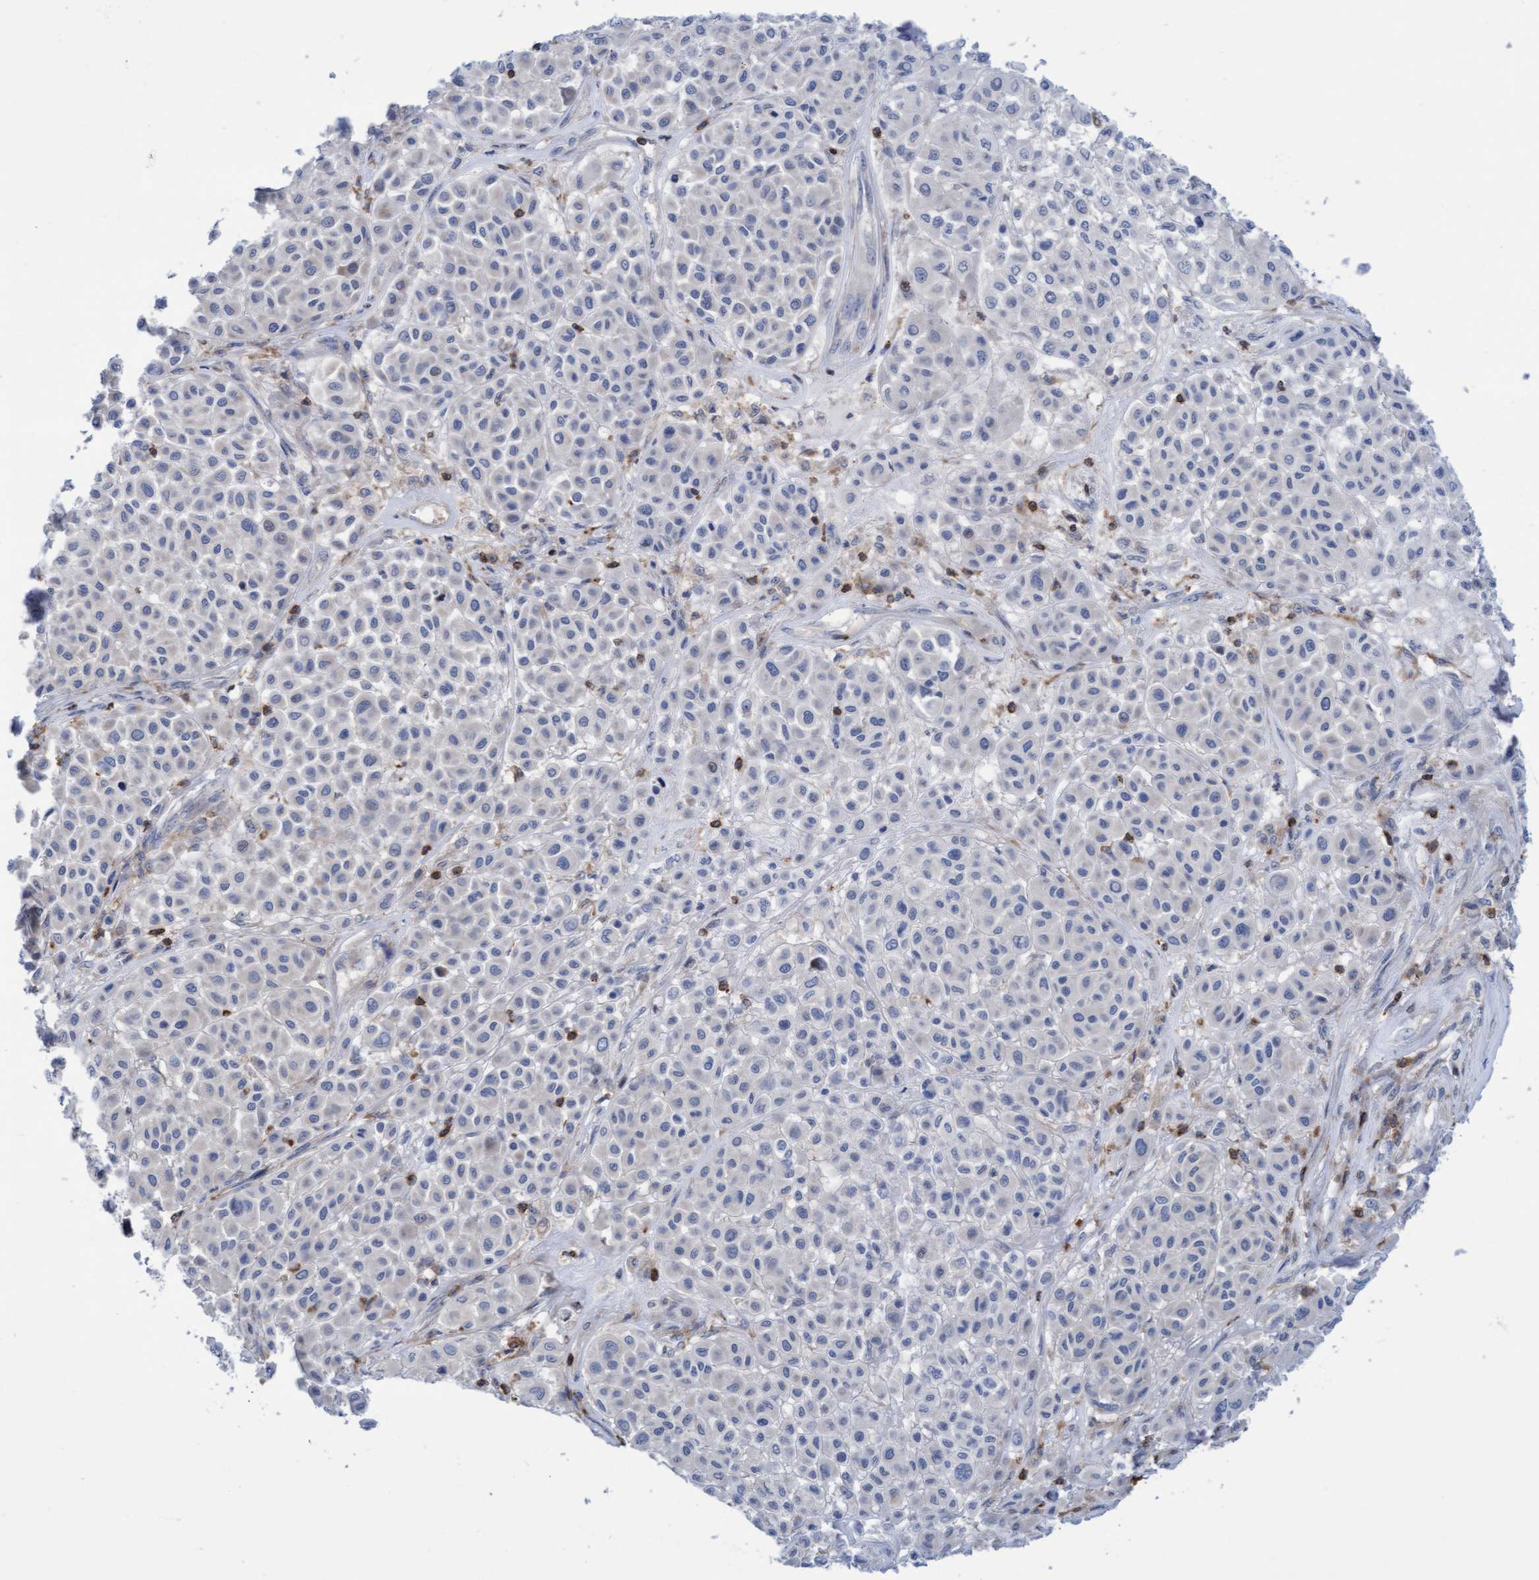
{"staining": {"intensity": "negative", "quantity": "none", "location": "none"}, "tissue": "melanoma", "cell_type": "Tumor cells", "image_type": "cancer", "snomed": [{"axis": "morphology", "description": "Malignant melanoma, Metastatic site"}, {"axis": "topography", "description": "Soft tissue"}], "caption": "This image is of melanoma stained with immunohistochemistry to label a protein in brown with the nuclei are counter-stained blue. There is no expression in tumor cells. (DAB immunohistochemistry (IHC) with hematoxylin counter stain).", "gene": "FNBP1", "patient": {"sex": "male", "age": 41}}